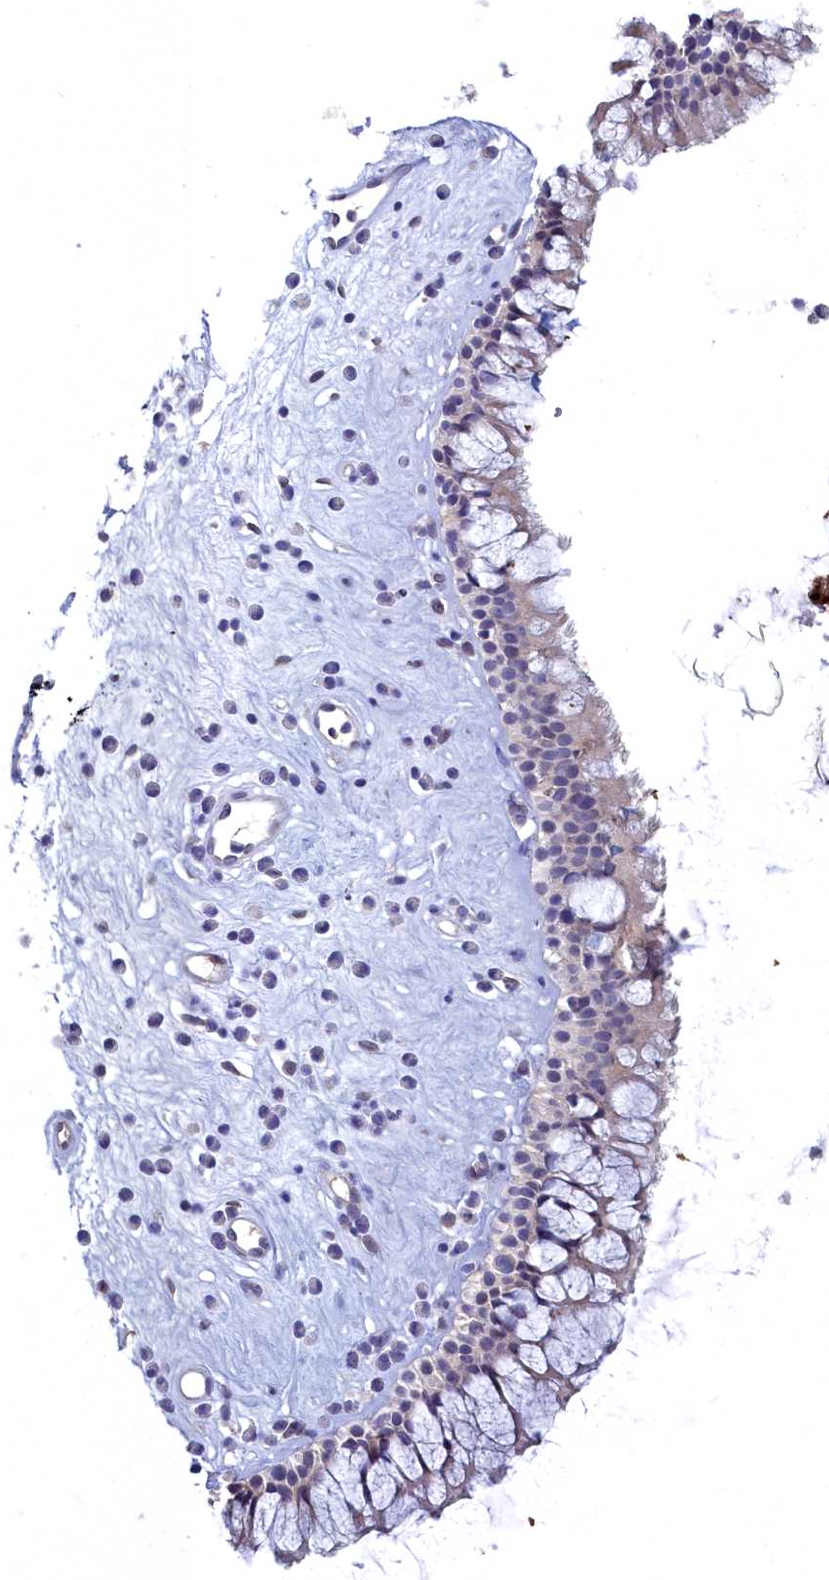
{"staining": {"intensity": "negative", "quantity": "none", "location": "none"}, "tissue": "nasopharynx", "cell_type": "Respiratory epithelial cells", "image_type": "normal", "snomed": [{"axis": "morphology", "description": "Normal tissue, NOS"}, {"axis": "morphology", "description": "Inflammation, NOS"}, {"axis": "topography", "description": "Nasopharynx"}], "caption": "Immunohistochemical staining of unremarkable human nasopharynx exhibits no significant staining in respiratory epithelial cells.", "gene": "NOXA1", "patient": {"sex": "male", "age": 29}}